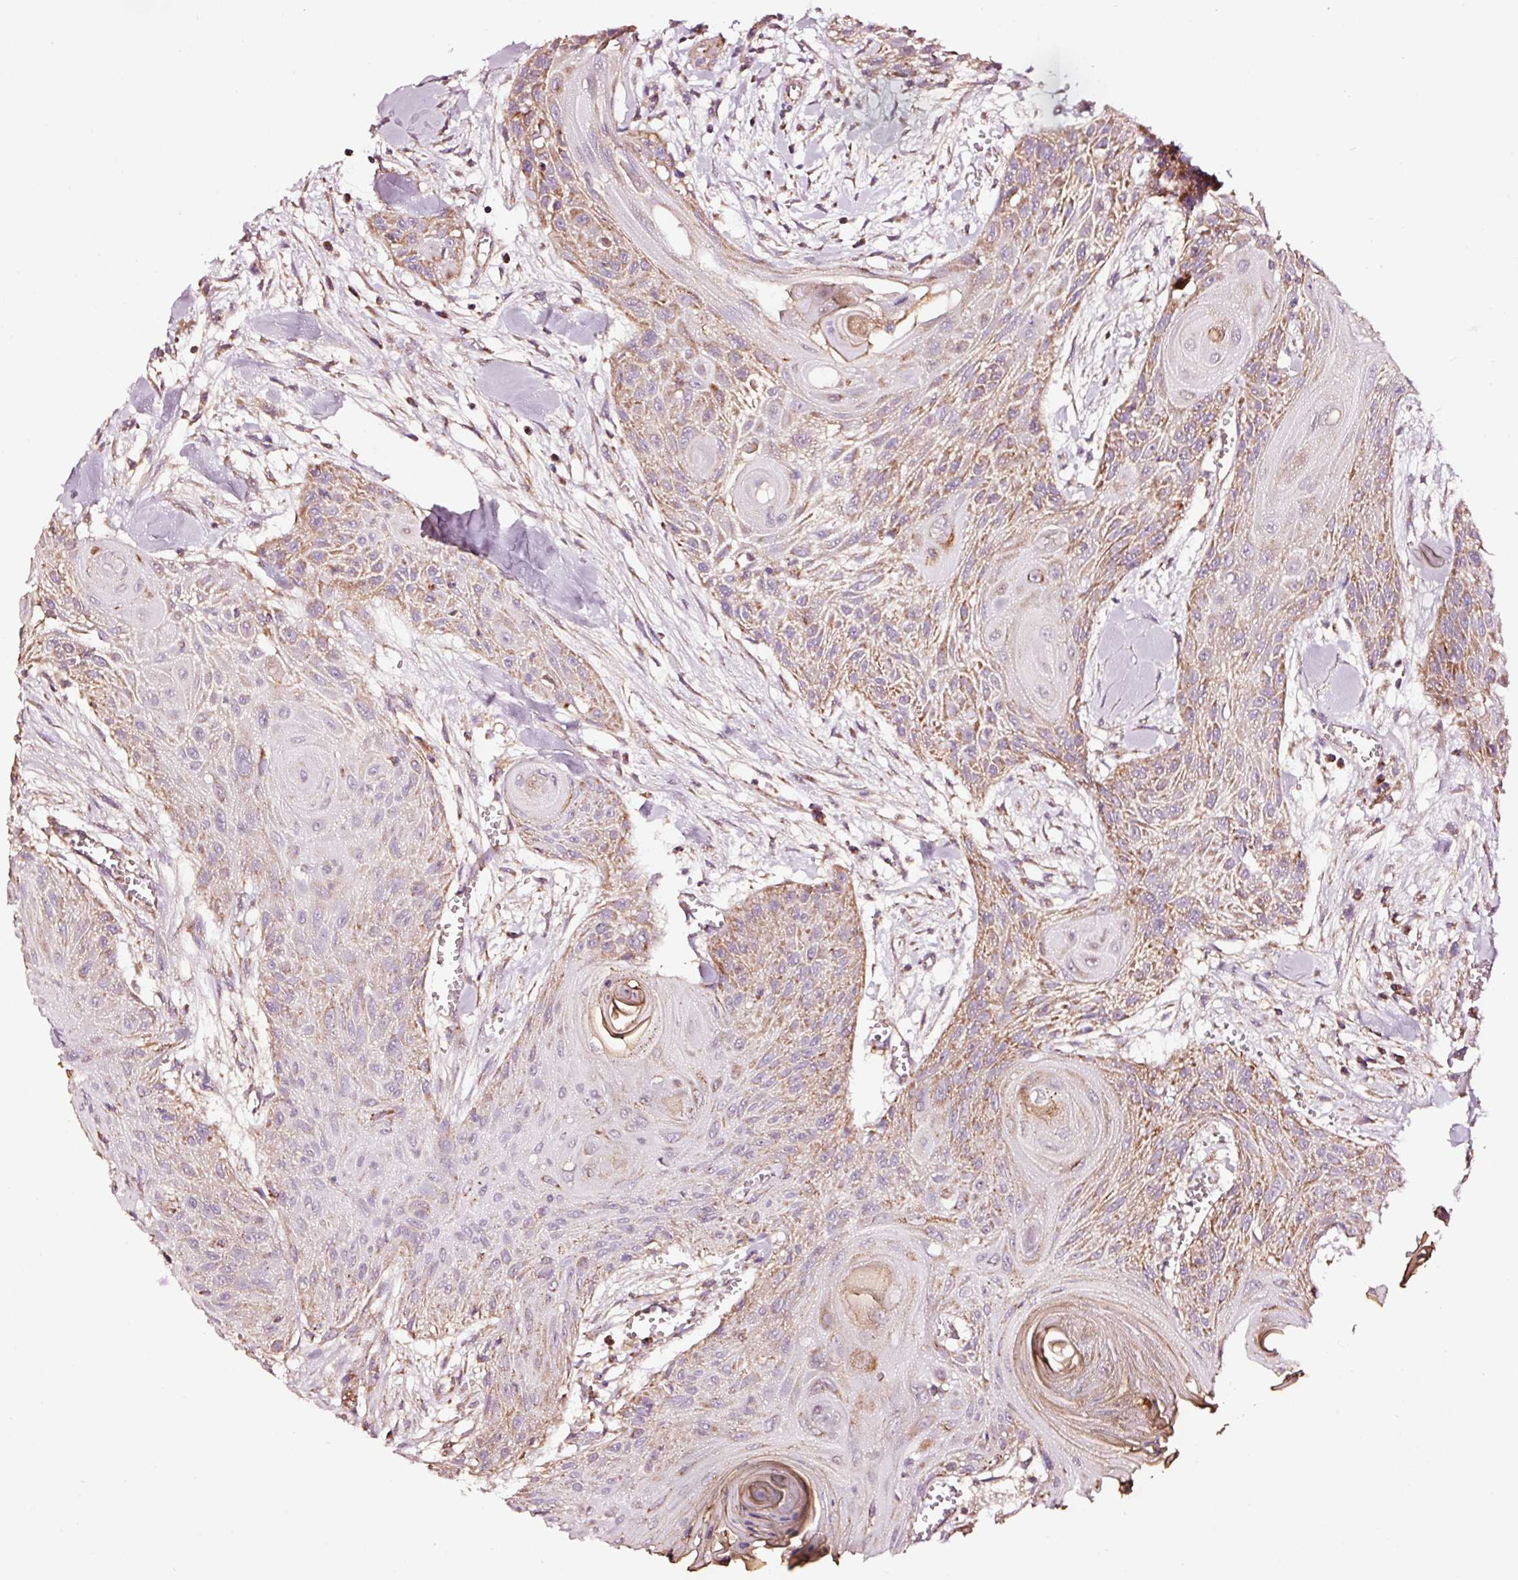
{"staining": {"intensity": "moderate", "quantity": "25%-75%", "location": "cytoplasmic/membranous"}, "tissue": "head and neck cancer", "cell_type": "Tumor cells", "image_type": "cancer", "snomed": [{"axis": "morphology", "description": "Squamous cell carcinoma, NOS"}, {"axis": "topography", "description": "Lymph node"}, {"axis": "topography", "description": "Salivary gland"}, {"axis": "topography", "description": "Head-Neck"}], "caption": "This image reveals immunohistochemistry (IHC) staining of squamous cell carcinoma (head and neck), with medium moderate cytoplasmic/membranous positivity in approximately 25%-75% of tumor cells.", "gene": "TPM1", "patient": {"sex": "female", "age": 74}}